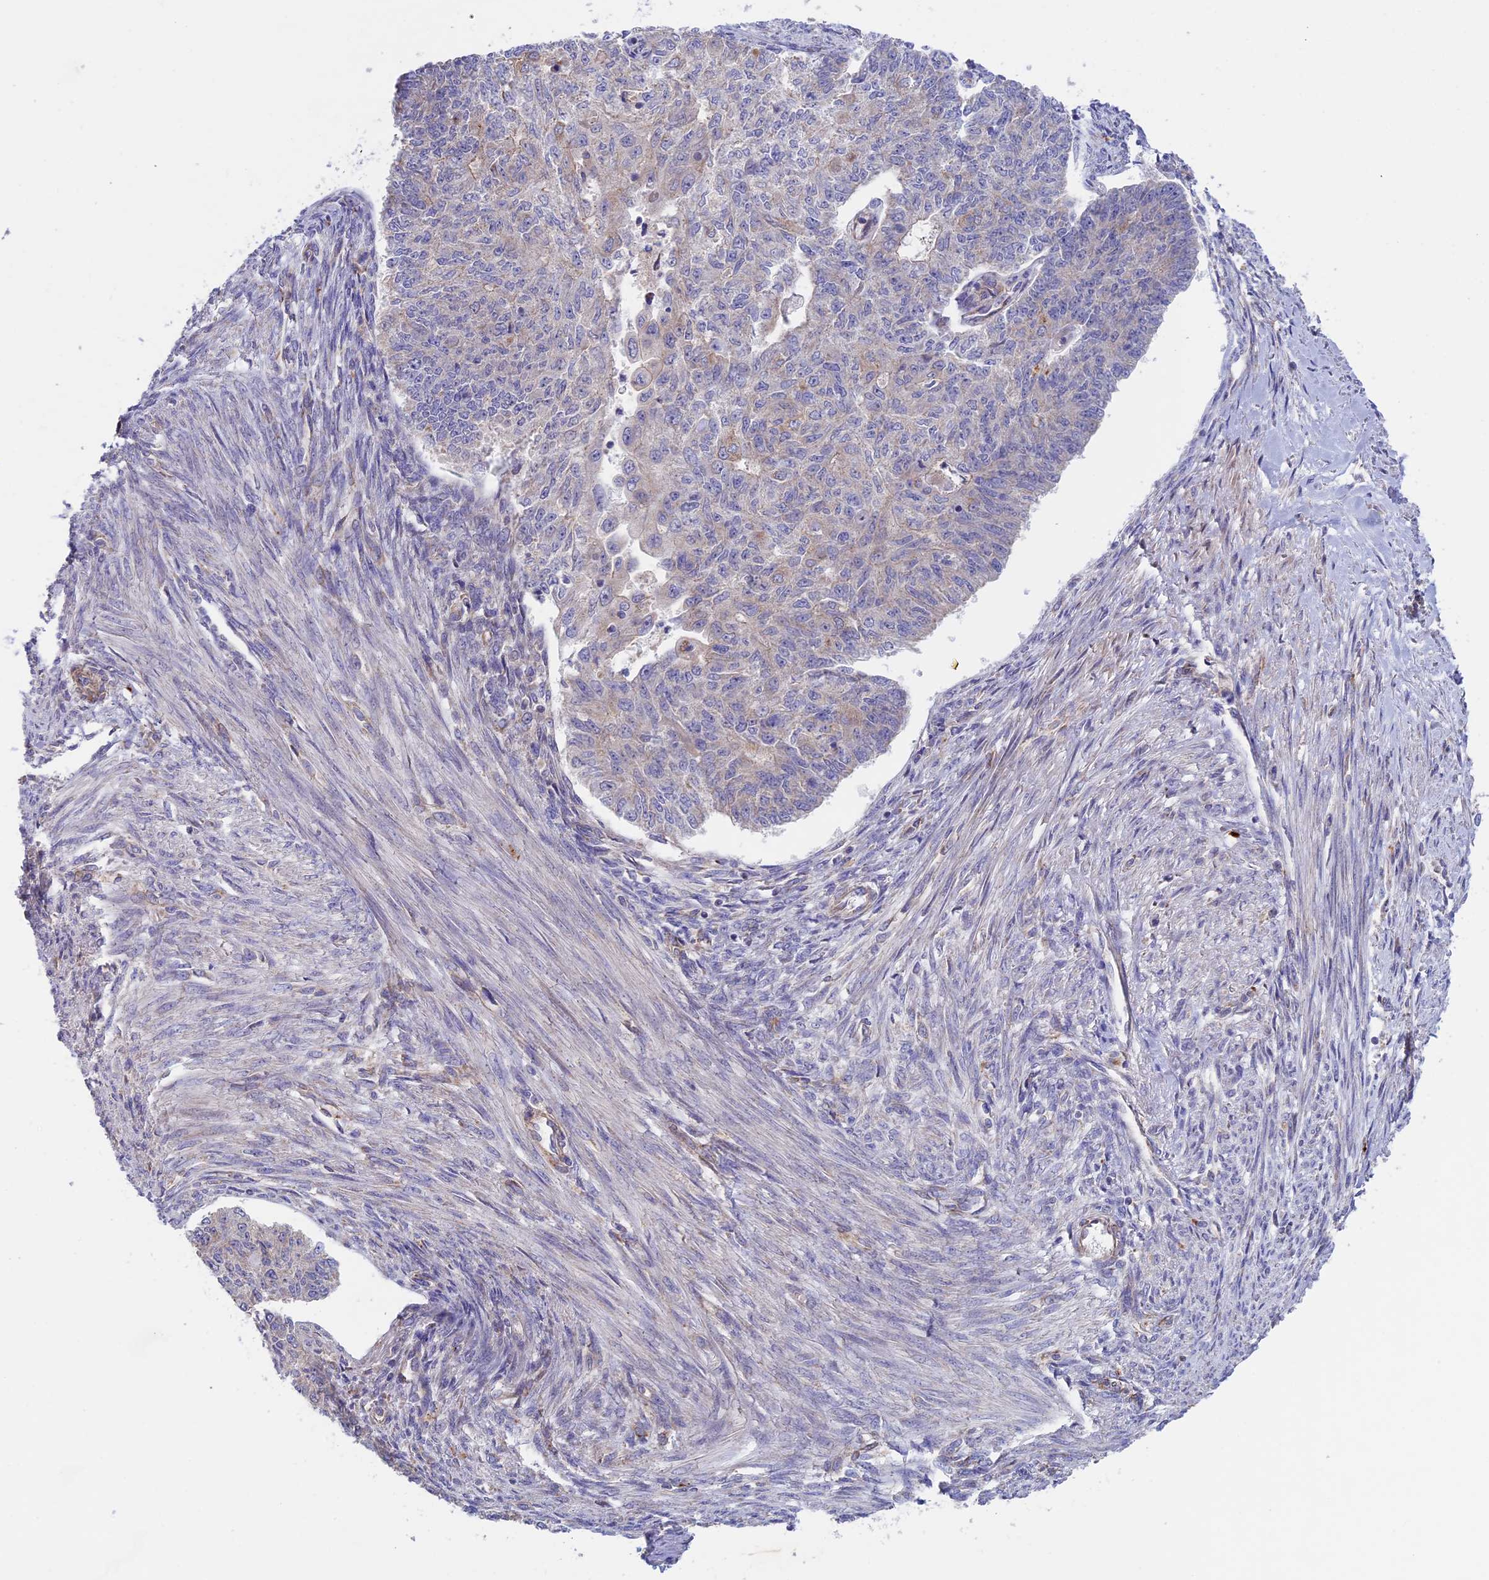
{"staining": {"intensity": "weak", "quantity": "<25%", "location": "cytoplasmic/membranous"}, "tissue": "endometrial cancer", "cell_type": "Tumor cells", "image_type": "cancer", "snomed": [{"axis": "morphology", "description": "Adenocarcinoma, NOS"}, {"axis": "topography", "description": "Endometrium"}], "caption": "Micrograph shows no significant protein expression in tumor cells of endometrial cancer.", "gene": "ETFDH", "patient": {"sex": "female", "age": 32}}